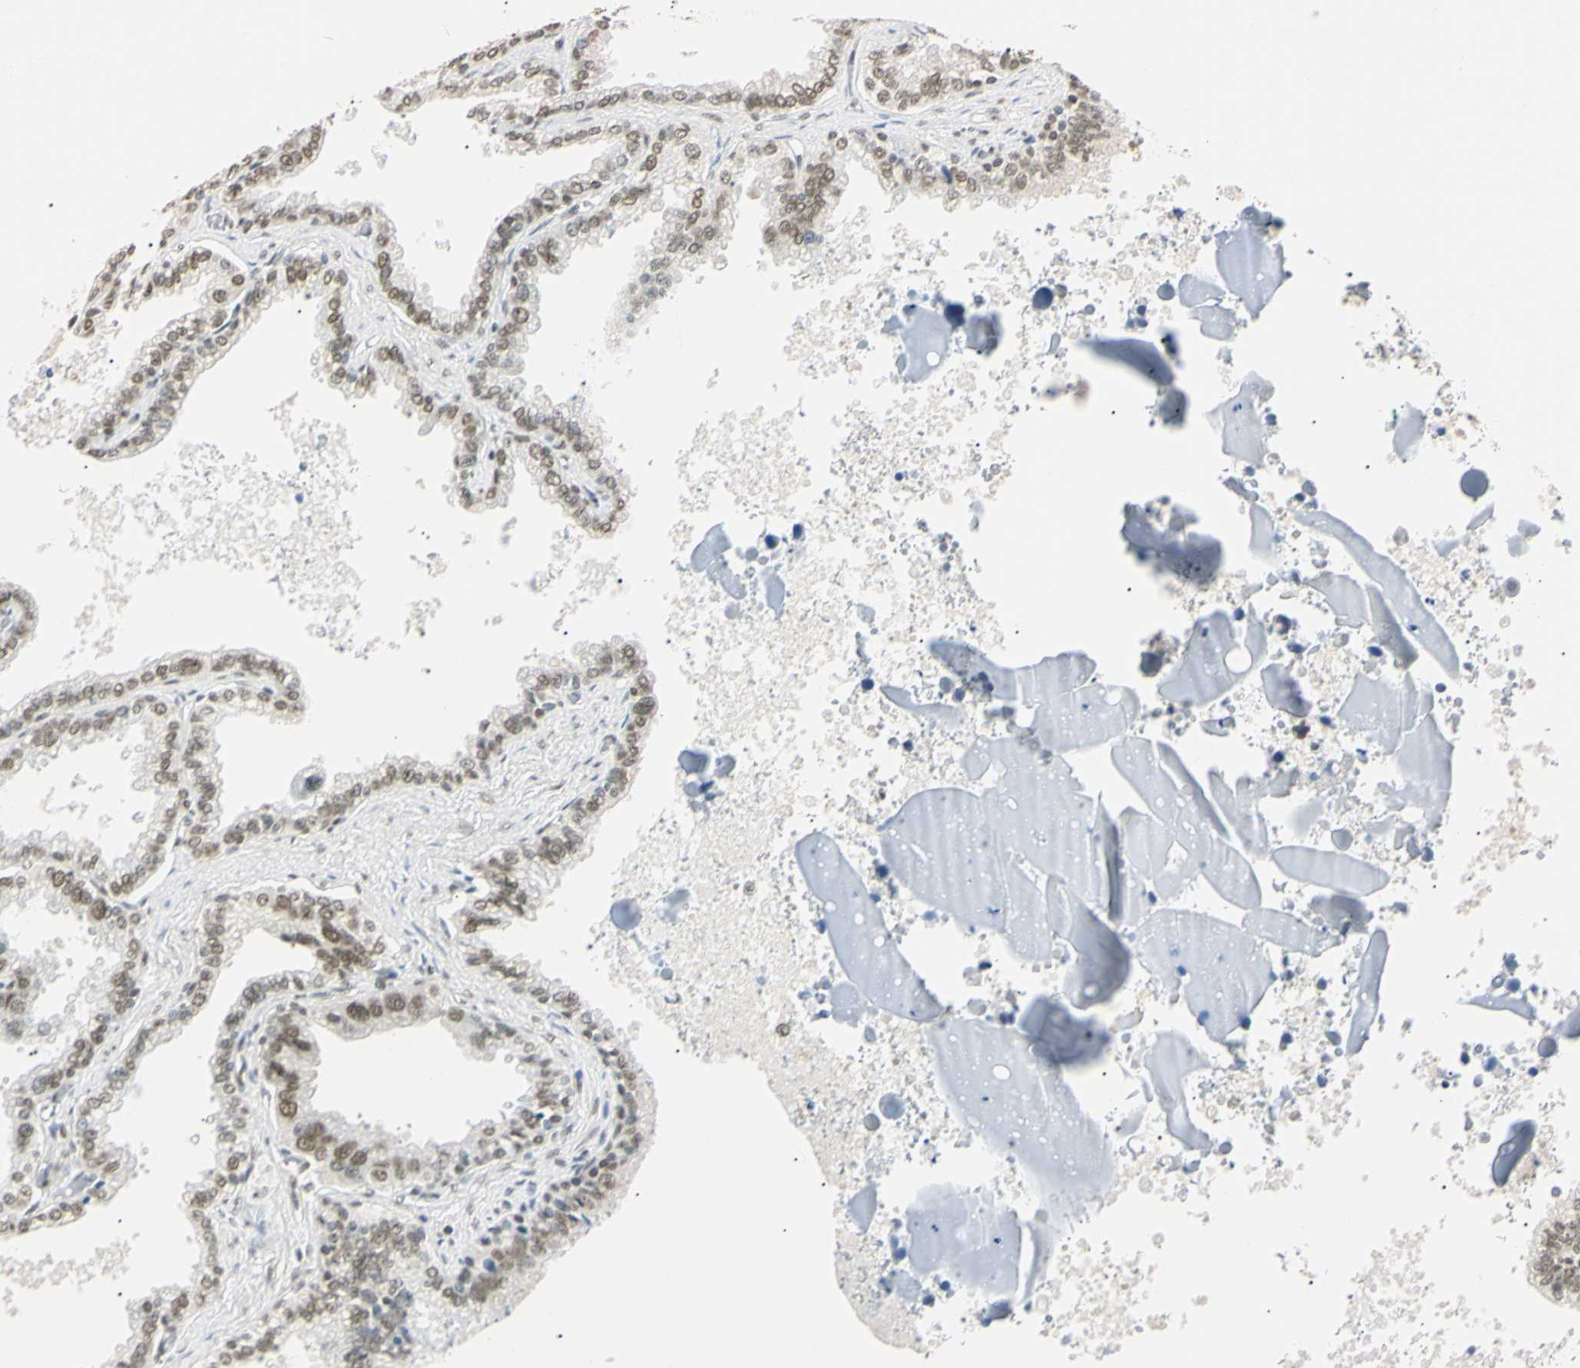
{"staining": {"intensity": "moderate", "quantity": ">75%", "location": "nuclear"}, "tissue": "seminal vesicle", "cell_type": "Glandular cells", "image_type": "normal", "snomed": [{"axis": "morphology", "description": "Normal tissue, NOS"}, {"axis": "topography", "description": "Seminal veicle"}], "caption": "The photomicrograph reveals immunohistochemical staining of unremarkable seminal vesicle. There is moderate nuclear expression is appreciated in approximately >75% of glandular cells. Nuclei are stained in blue.", "gene": "SMARCA5", "patient": {"sex": "male", "age": 46}}